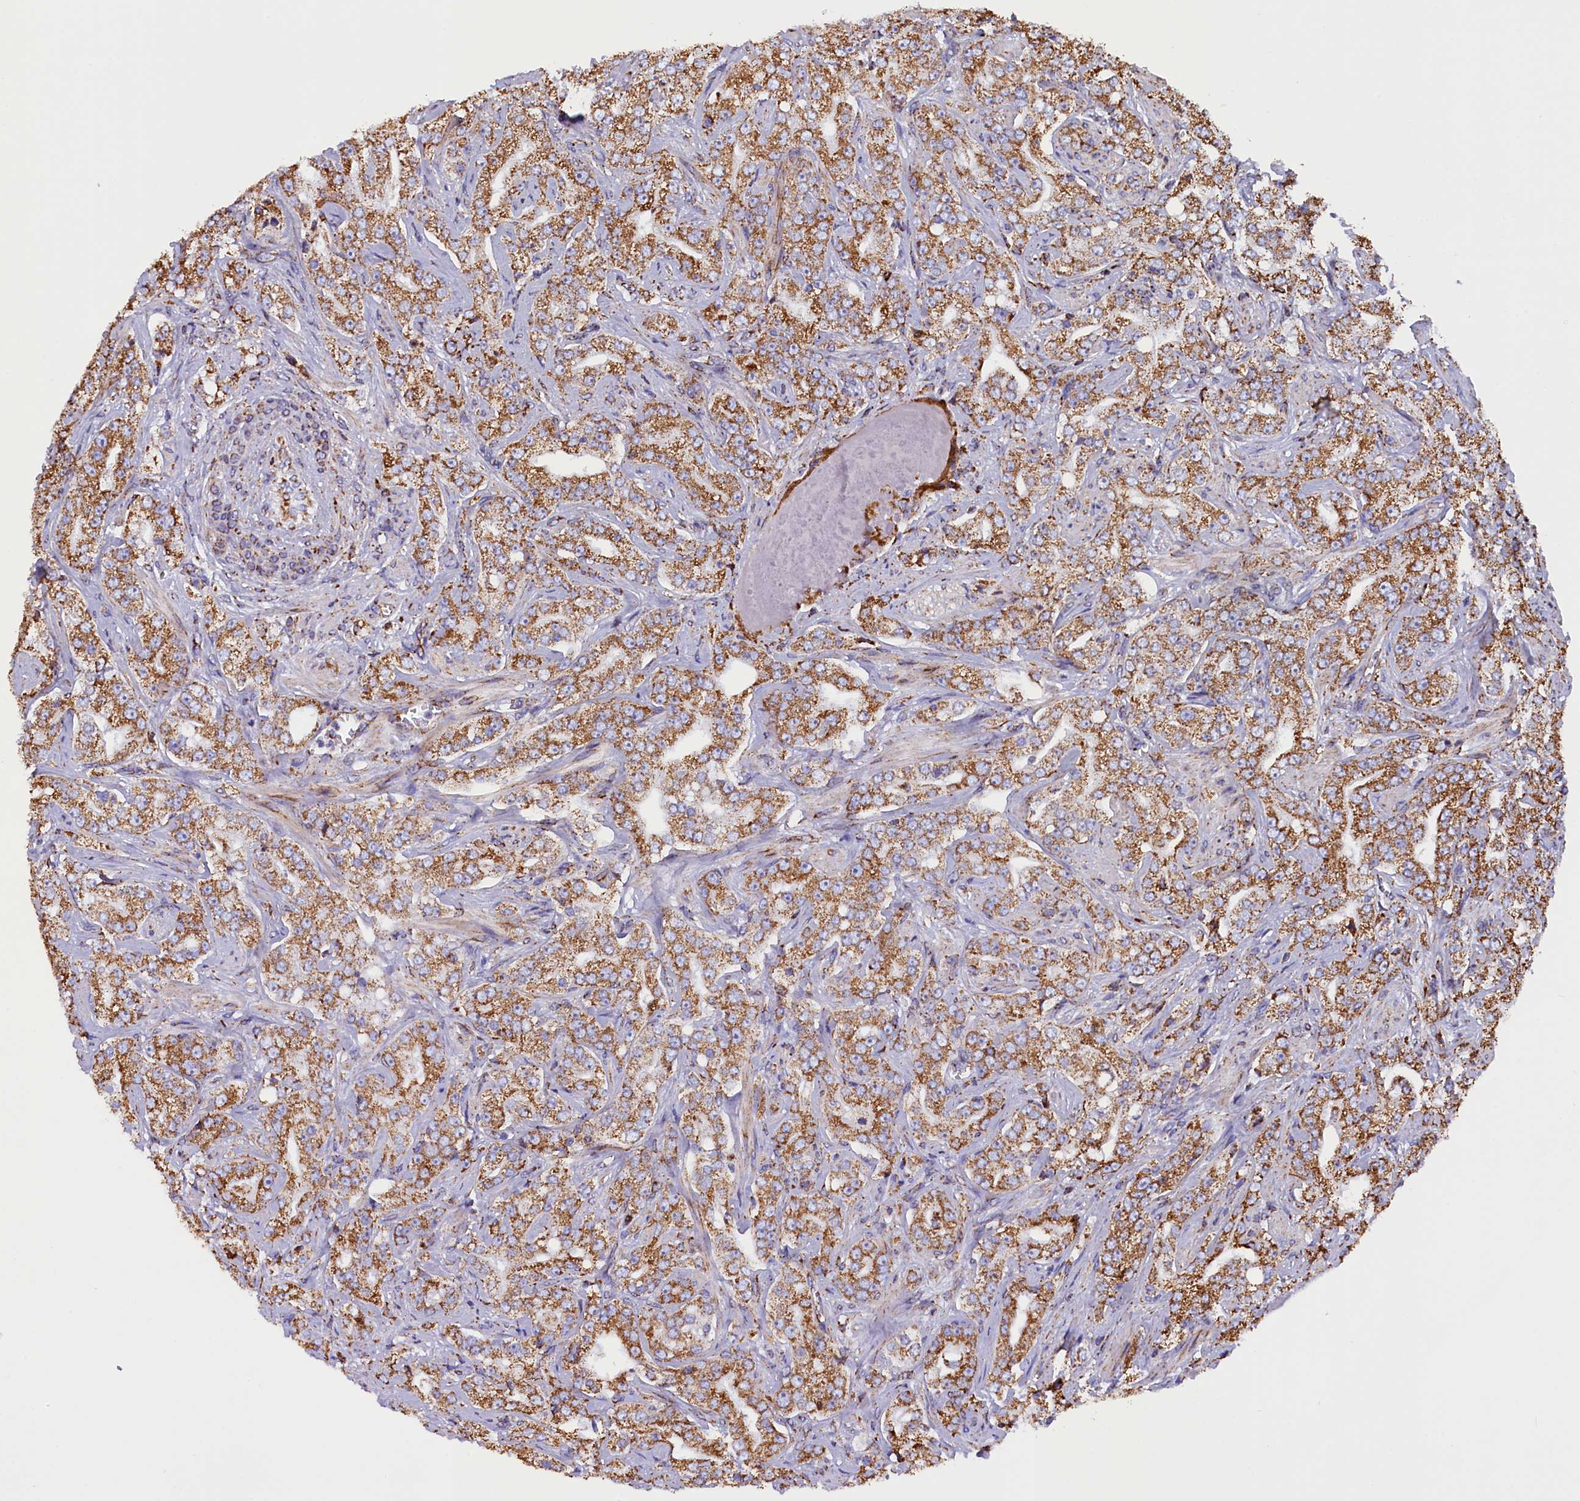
{"staining": {"intensity": "moderate", "quantity": ">75%", "location": "cytoplasmic/membranous"}, "tissue": "prostate cancer", "cell_type": "Tumor cells", "image_type": "cancer", "snomed": [{"axis": "morphology", "description": "Adenocarcinoma, Low grade"}, {"axis": "topography", "description": "Prostate"}], "caption": "Immunohistochemical staining of human prostate cancer shows medium levels of moderate cytoplasmic/membranous expression in approximately >75% of tumor cells.", "gene": "SLC39A3", "patient": {"sex": "male", "age": 67}}